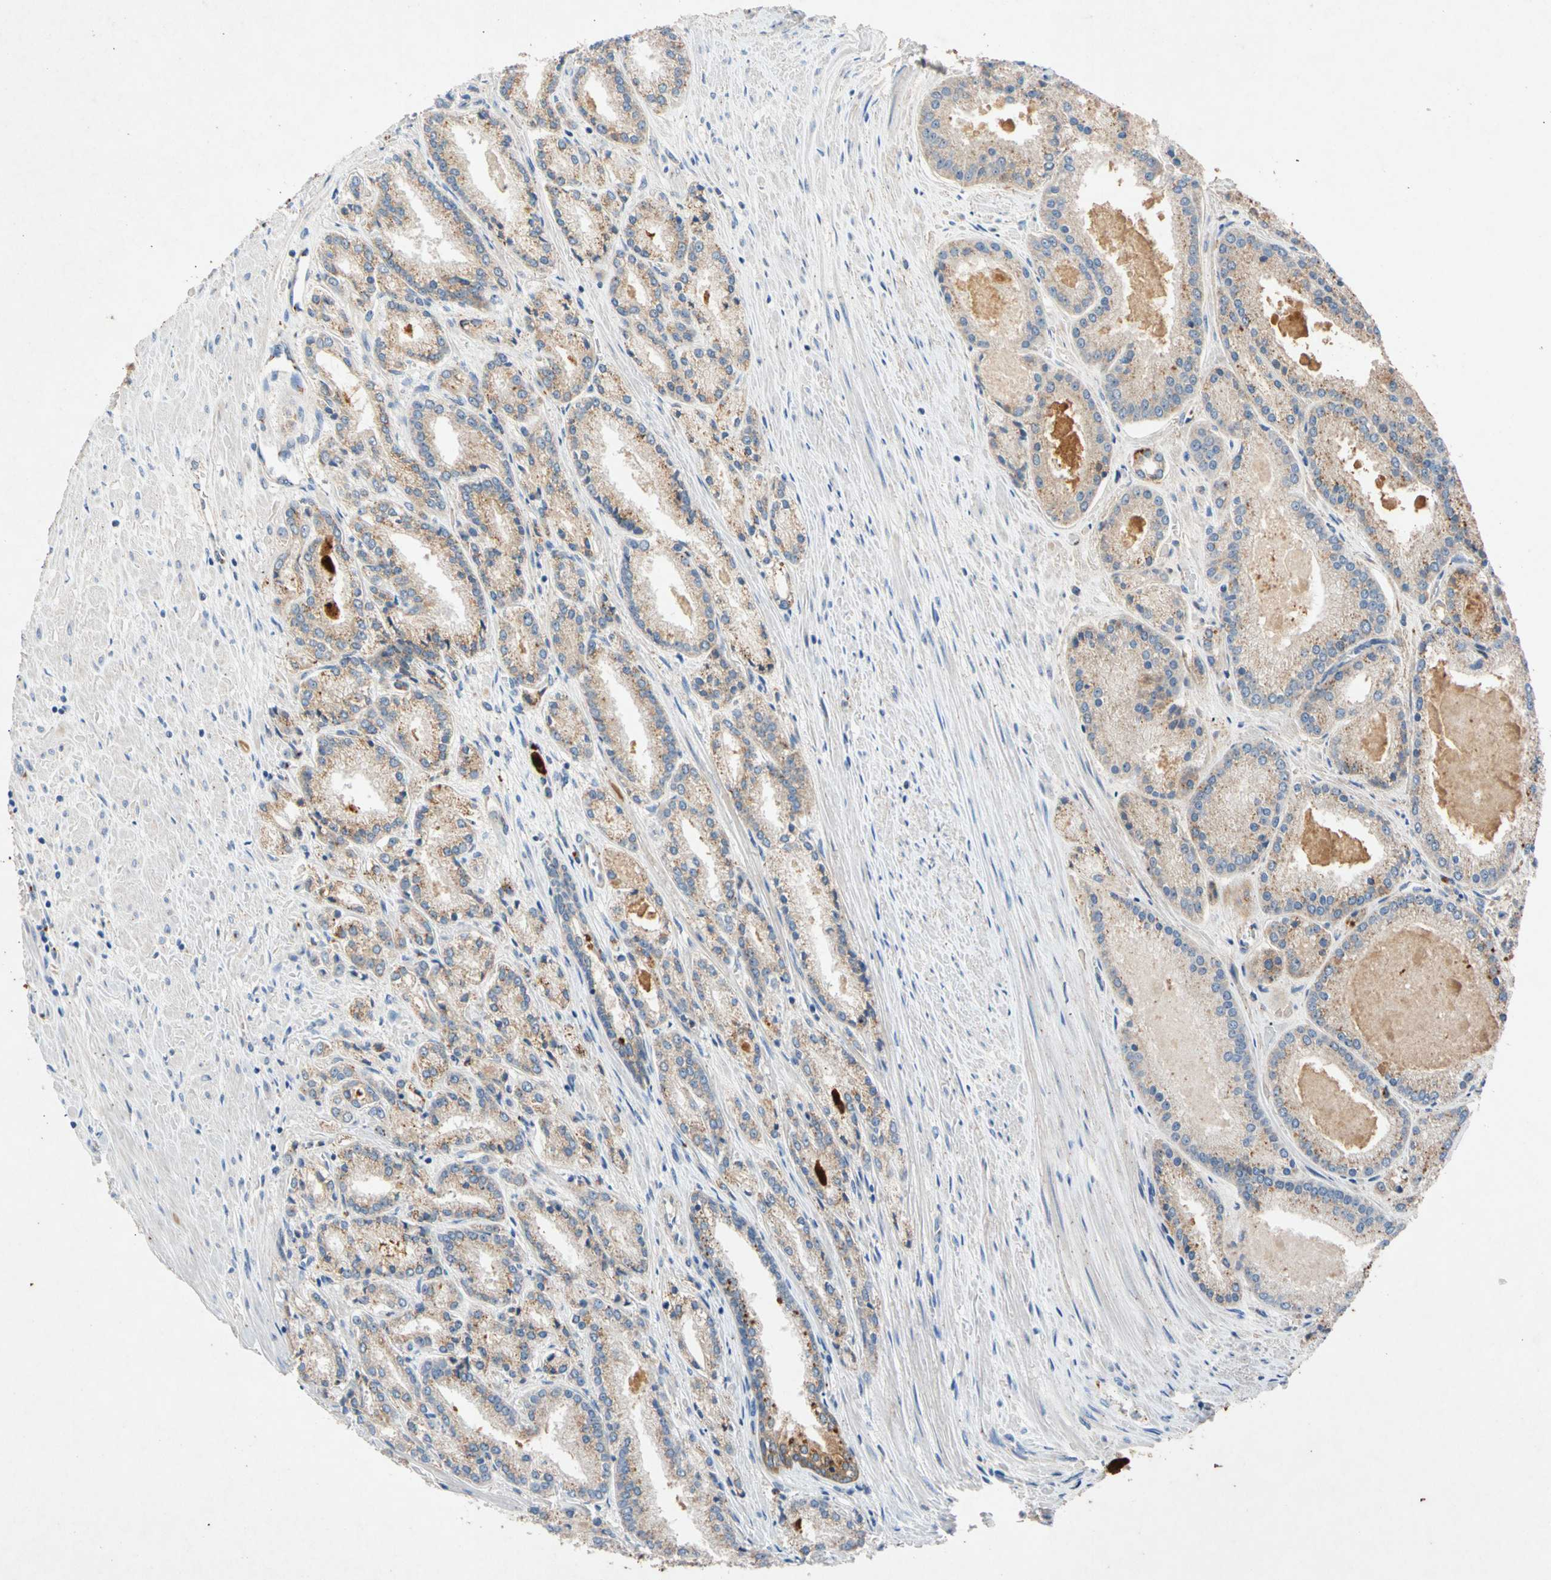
{"staining": {"intensity": "moderate", "quantity": "25%-75%", "location": "cytoplasmic/membranous"}, "tissue": "prostate cancer", "cell_type": "Tumor cells", "image_type": "cancer", "snomed": [{"axis": "morphology", "description": "Adenocarcinoma, Low grade"}, {"axis": "topography", "description": "Prostate"}], "caption": "Brown immunohistochemical staining in adenocarcinoma (low-grade) (prostate) shows moderate cytoplasmic/membranous positivity in approximately 25%-75% of tumor cells.", "gene": "GASK1B", "patient": {"sex": "male", "age": 59}}